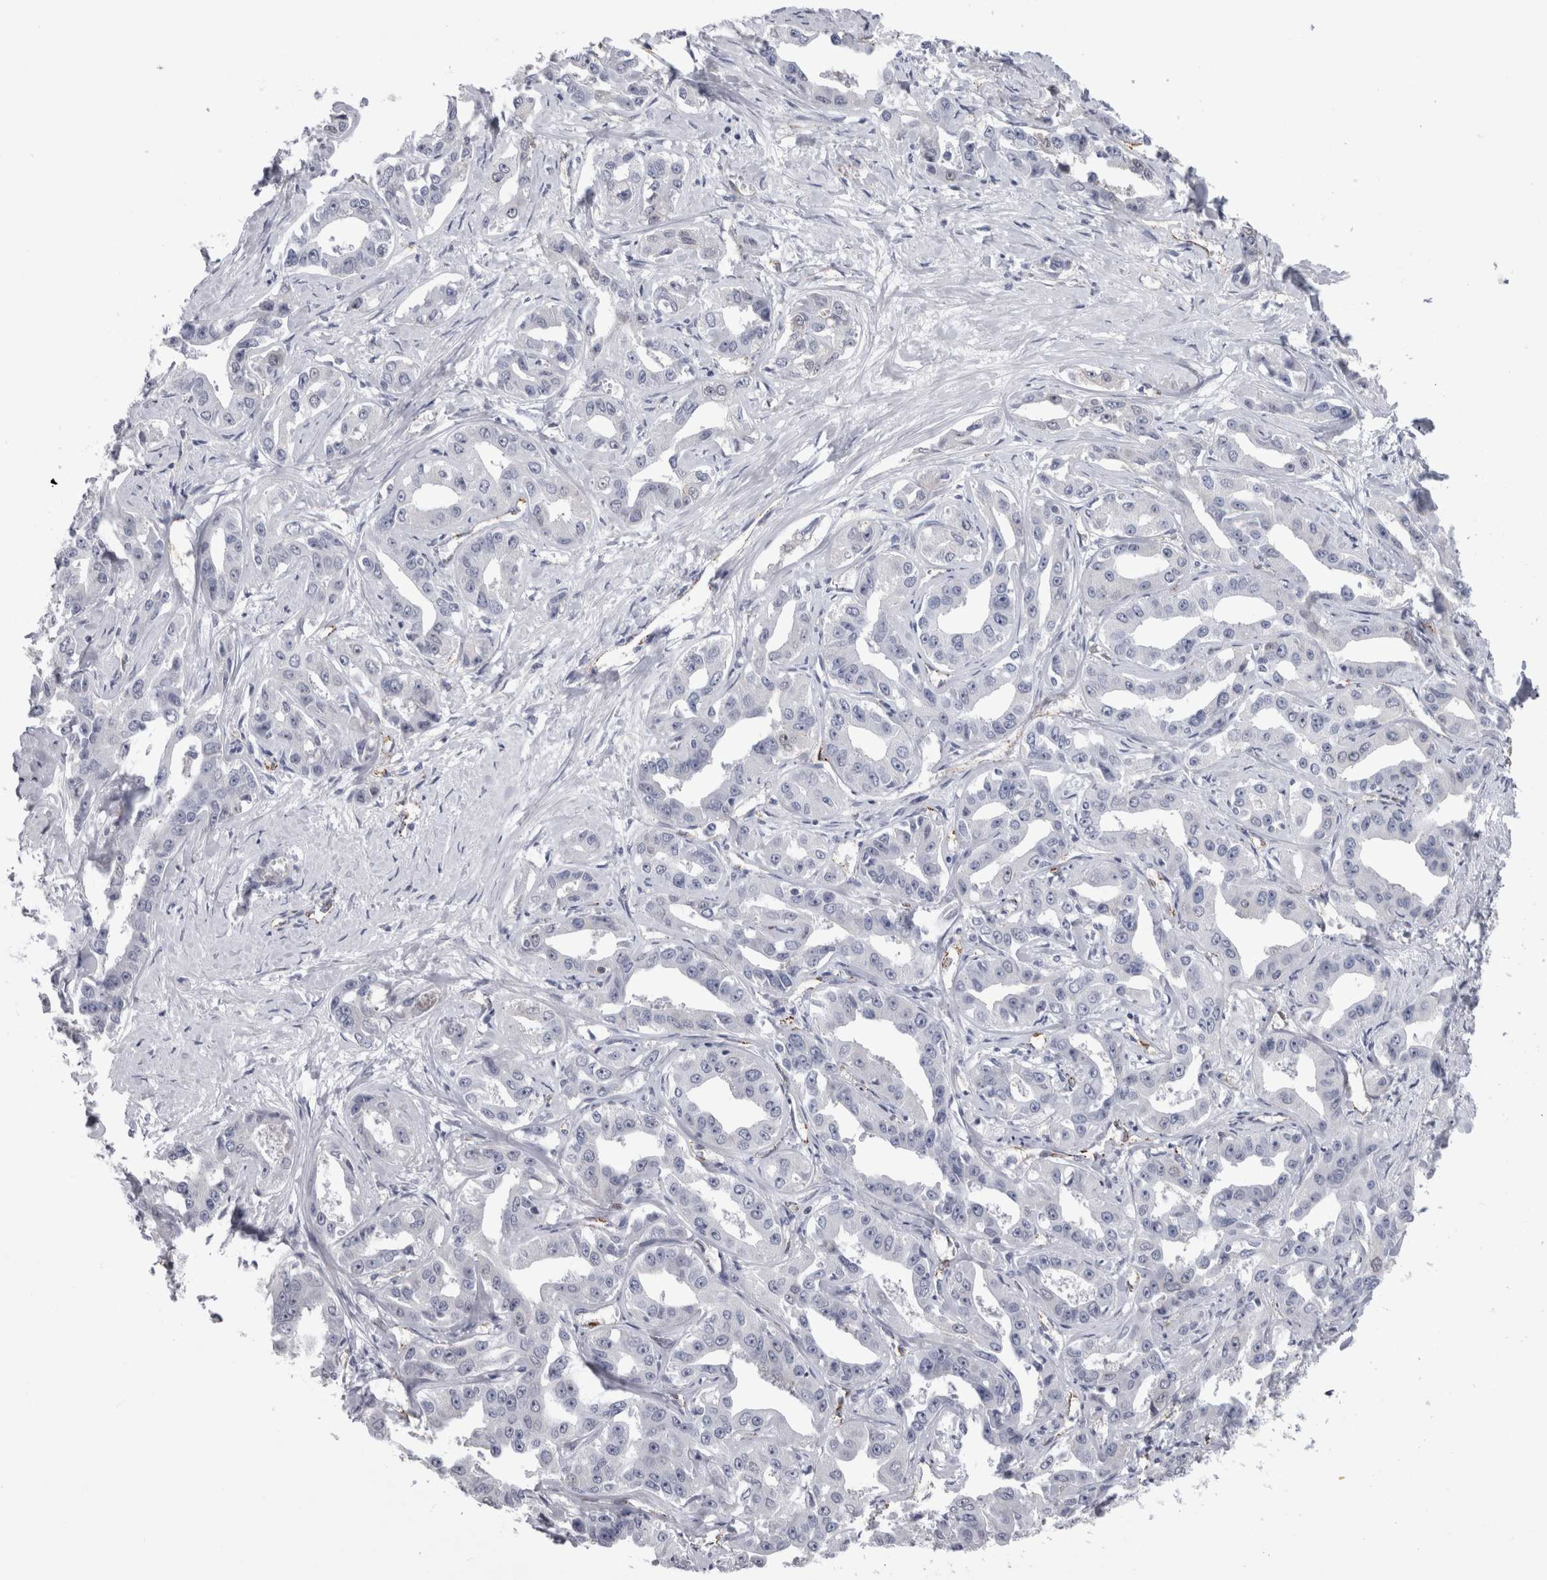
{"staining": {"intensity": "negative", "quantity": "none", "location": "none"}, "tissue": "liver cancer", "cell_type": "Tumor cells", "image_type": "cancer", "snomed": [{"axis": "morphology", "description": "Cholangiocarcinoma"}, {"axis": "topography", "description": "Liver"}], "caption": "This is a histopathology image of immunohistochemistry staining of liver cholangiocarcinoma, which shows no positivity in tumor cells.", "gene": "ACOT7", "patient": {"sex": "male", "age": 59}}